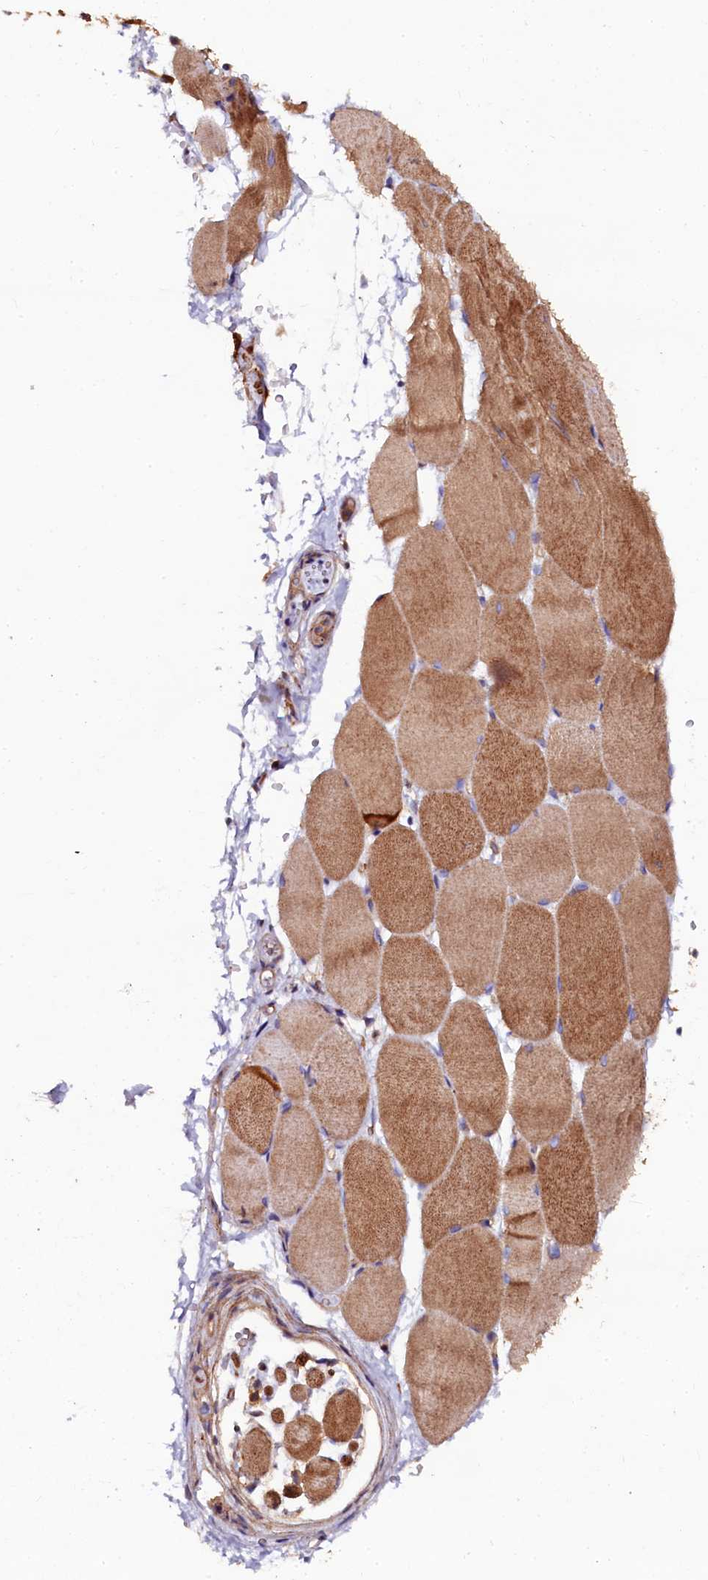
{"staining": {"intensity": "moderate", "quantity": ">75%", "location": "cytoplasmic/membranous"}, "tissue": "skeletal muscle", "cell_type": "Myocytes", "image_type": "normal", "snomed": [{"axis": "morphology", "description": "Normal tissue, NOS"}, {"axis": "topography", "description": "Skeletal muscle"}, {"axis": "topography", "description": "Parathyroid gland"}], "caption": "This is a histology image of IHC staining of benign skeletal muscle, which shows moderate positivity in the cytoplasmic/membranous of myocytes.", "gene": "APPL2", "patient": {"sex": "female", "age": 37}}